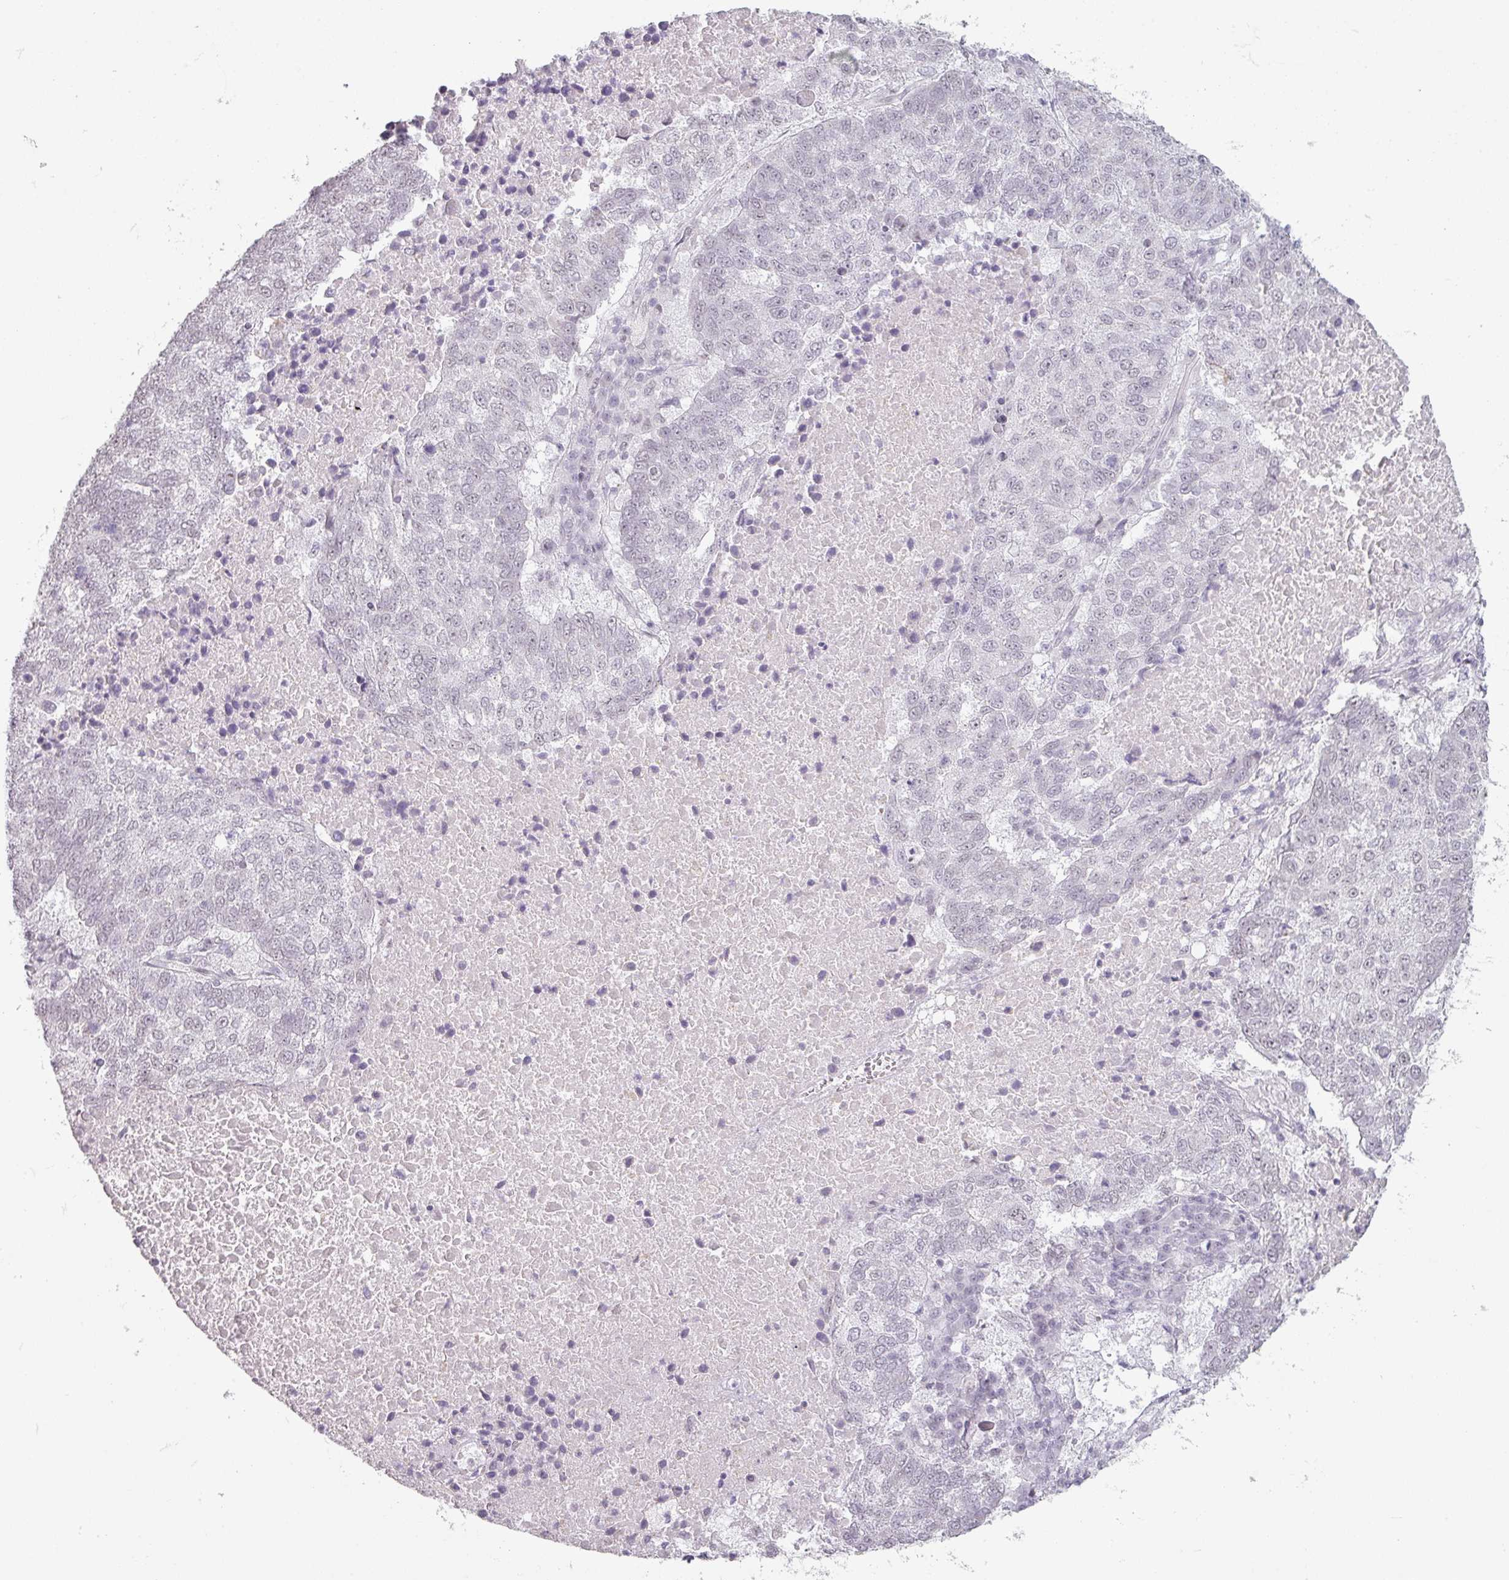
{"staining": {"intensity": "negative", "quantity": "none", "location": "none"}, "tissue": "lung cancer", "cell_type": "Tumor cells", "image_type": "cancer", "snomed": [{"axis": "morphology", "description": "Squamous cell carcinoma, NOS"}, {"axis": "topography", "description": "Lung"}], "caption": "Histopathology image shows no protein positivity in tumor cells of lung cancer (squamous cell carcinoma) tissue.", "gene": "SPRR1A", "patient": {"sex": "male", "age": 73}}